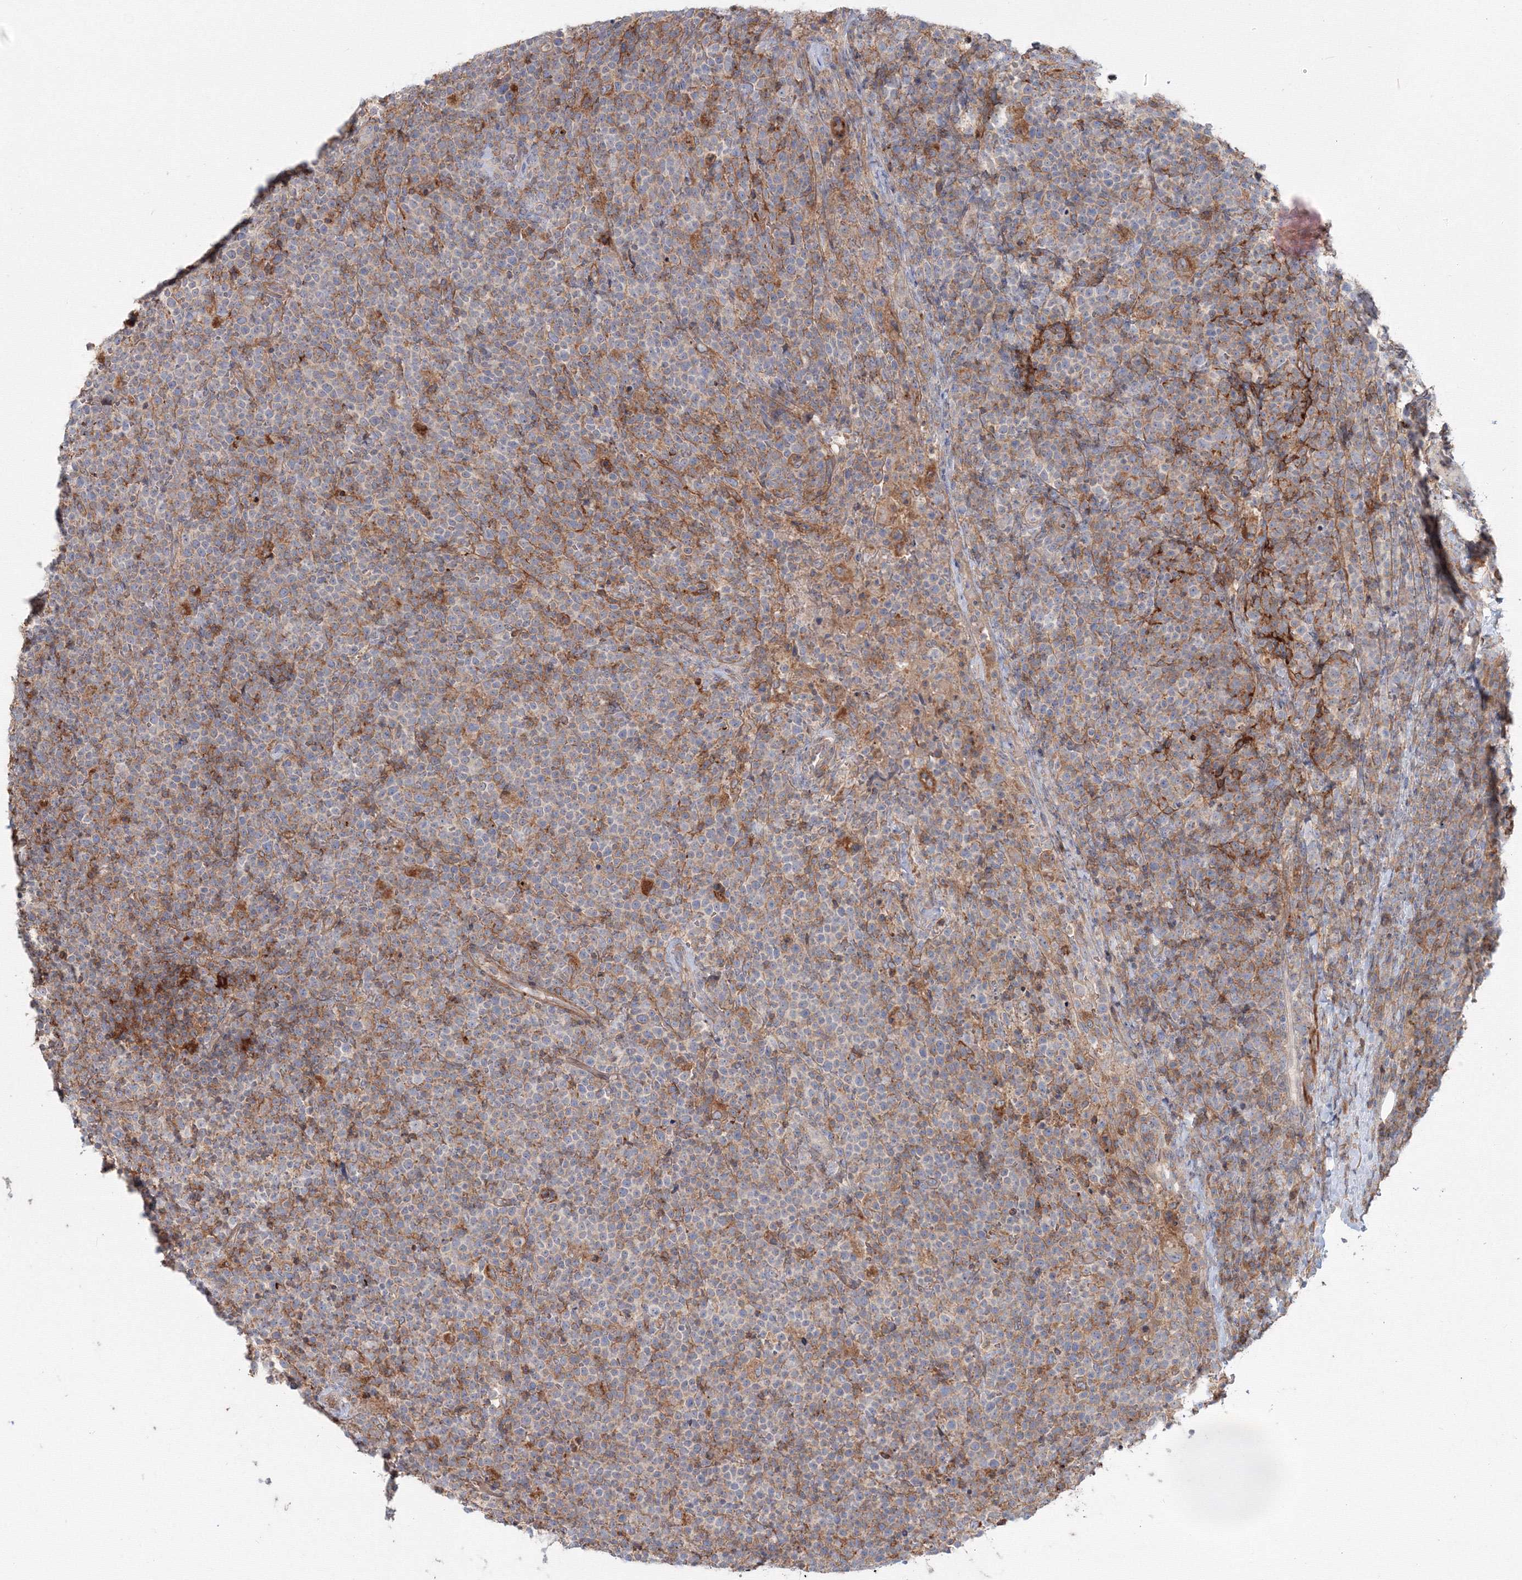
{"staining": {"intensity": "negative", "quantity": "none", "location": "none"}, "tissue": "lymphoma", "cell_type": "Tumor cells", "image_type": "cancer", "snomed": [{"axis": "morphology", "description": "Malignant lymphoma, non-Hodgkin's type, High grade"}, {"axis": "topography", "description": "Lymph node"}], "caption": "This histopathology image is of high-grade malignant lymphoma, non-Hodgkin's type stained with immunohistochemistry (IHC) to label a protein in brown with the nuclei are counter-stained blue. There is no positivity in tumor cells. Nuclei are stained in blue.", "gene": "SH3PXD2A", "patient": {"sex": "male", "age": 61}}